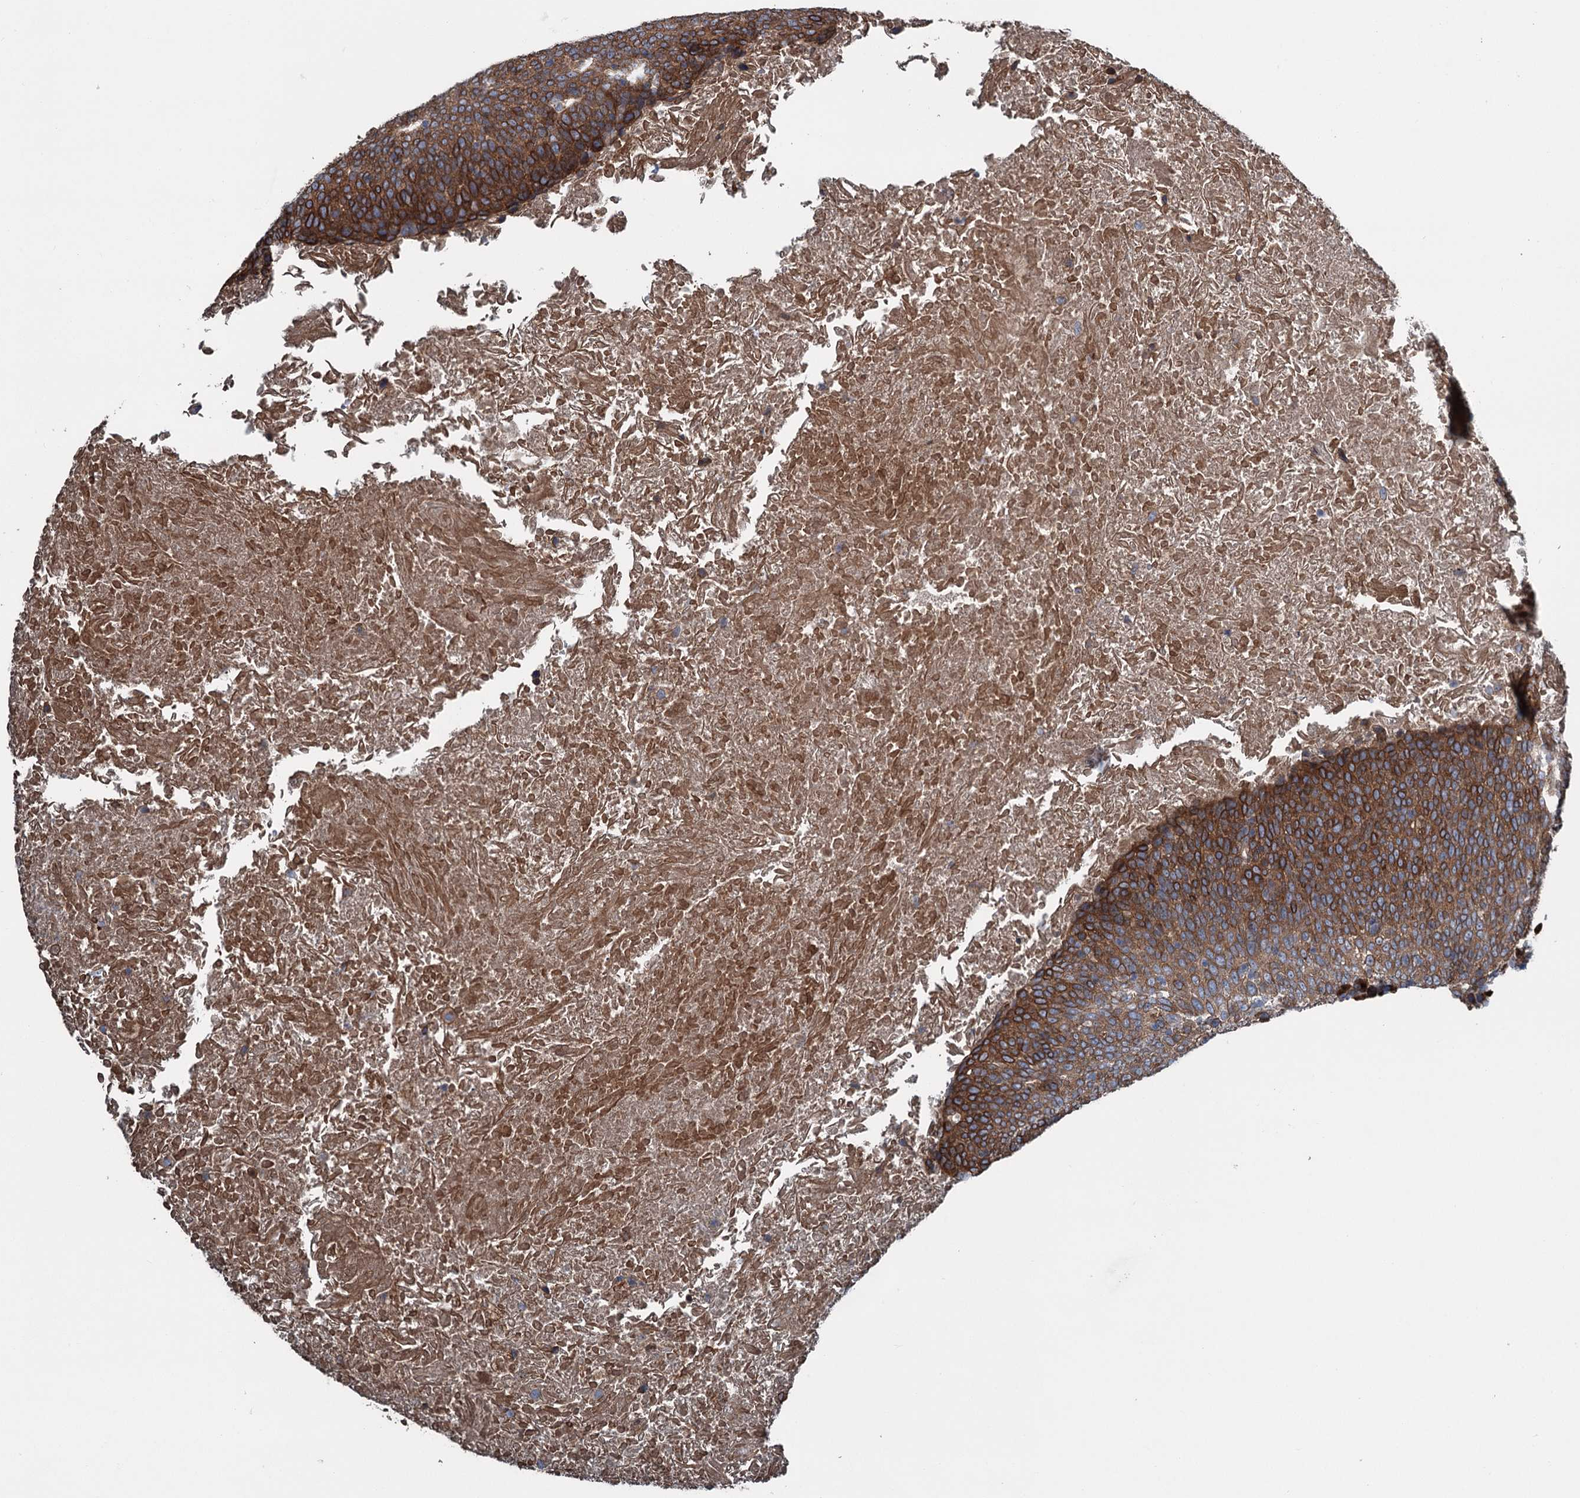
{"staining": {"intensity": "strong", "quantity": ">75%", "location": "cytoplasmic/membranous"}, "tissue": "head and neck cancer", "cell_type": "Tumor cells", "image_type": "cancer", "snomed": [{"axis": "morphology", "description": "Squamous cell carcinoma, NOS"}, {"axis": "morphology", "description": "Squamous cell carcinoma, metastatic, NOS"}, {"axis": "topography", "description": "Lymph node"}, {"axis": "topography", "description": "Head-Neck"}], "caption": "IHC photomicrograph of human metastatic squamous cell carcinoma (head and neck) stained for a protein (brown), which displays high levels of strong cytoplasmic/membranous staining in approximately >75% of tumor cells.", "gene": "CALCOCO1", "patient": {"sex": "male", "age": 62}}